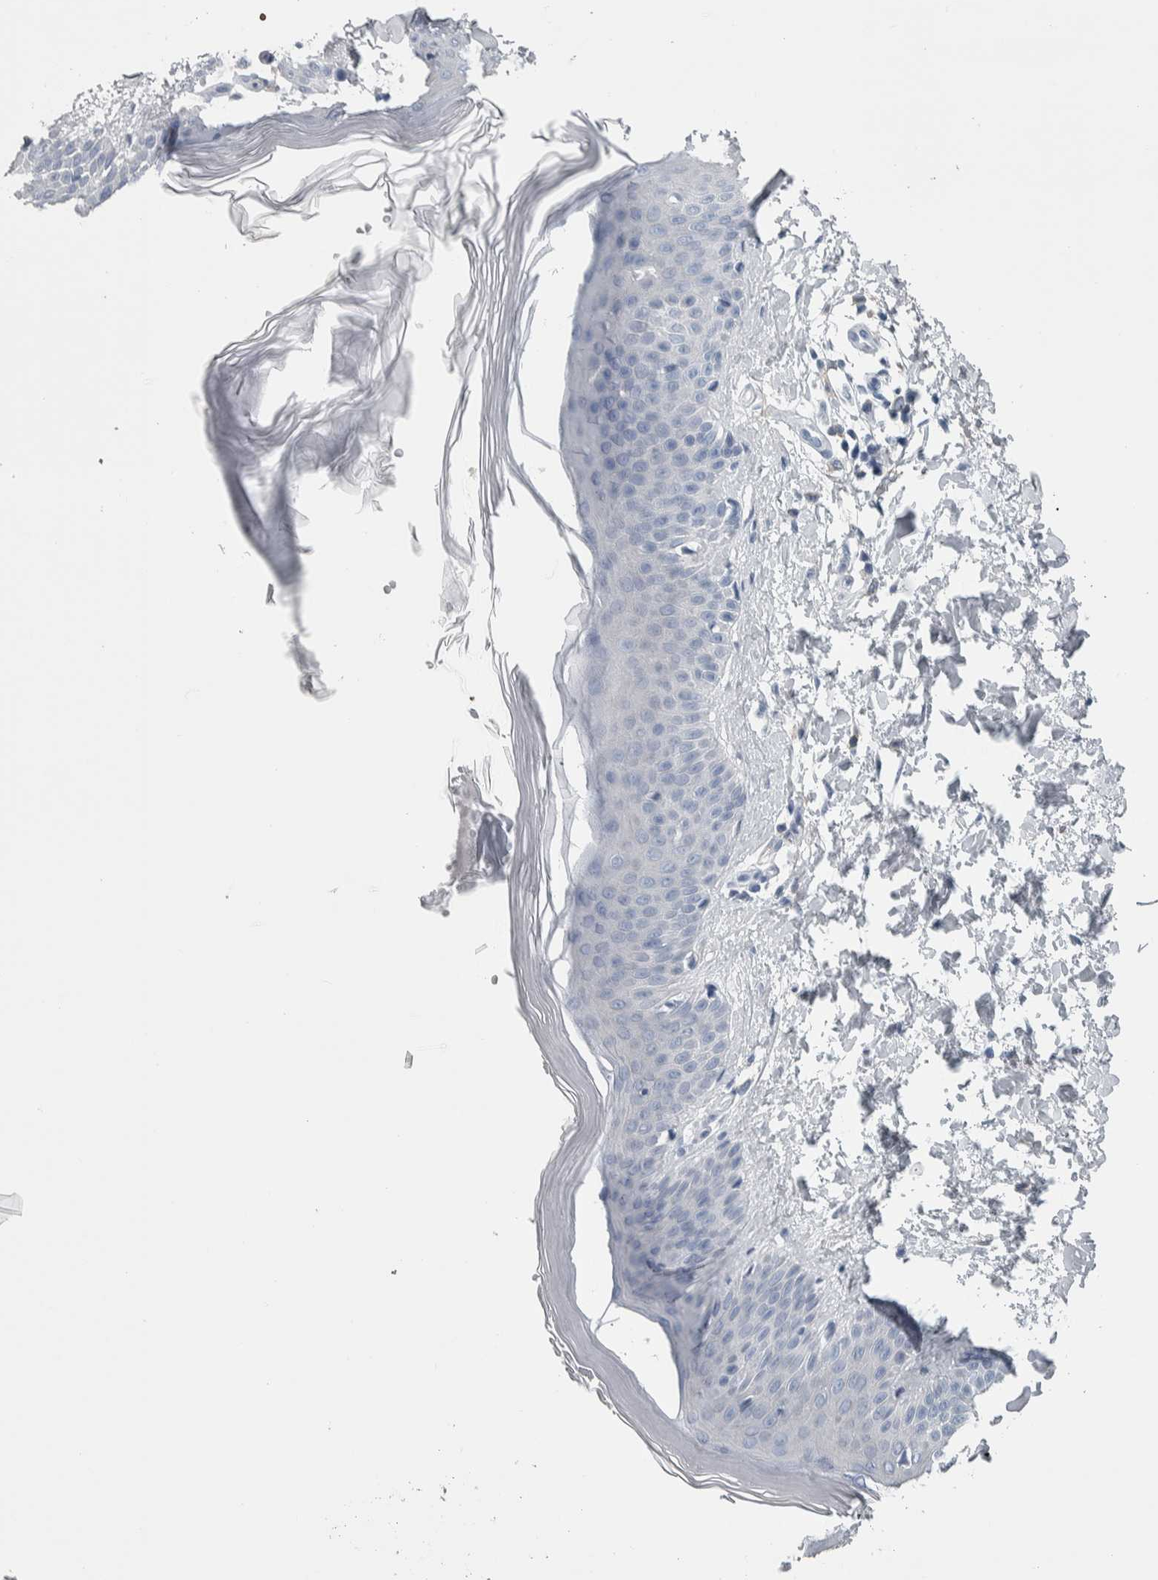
{"staining": {"intensity": "negative", "quantity": "none", "location": "none"}, "tissue": "skin", "cell_type": "Fibroblasts", "image_type": "normal", "snomed": [{"axis": "morphology", "description": "Normal tissue, NOS"}, {"axis": "morphology", "description": "Malignant melanoma, Metastatic site"}, {"axis": "topography", "description": "Skin"}], "caption": "A high-resolution photomicrograph shows IHC staining of normal skin, which reveals no significant positivity in fibroblasts.", "gene": "SKAP2", "patient": {"sex": "male", "age": 41}}